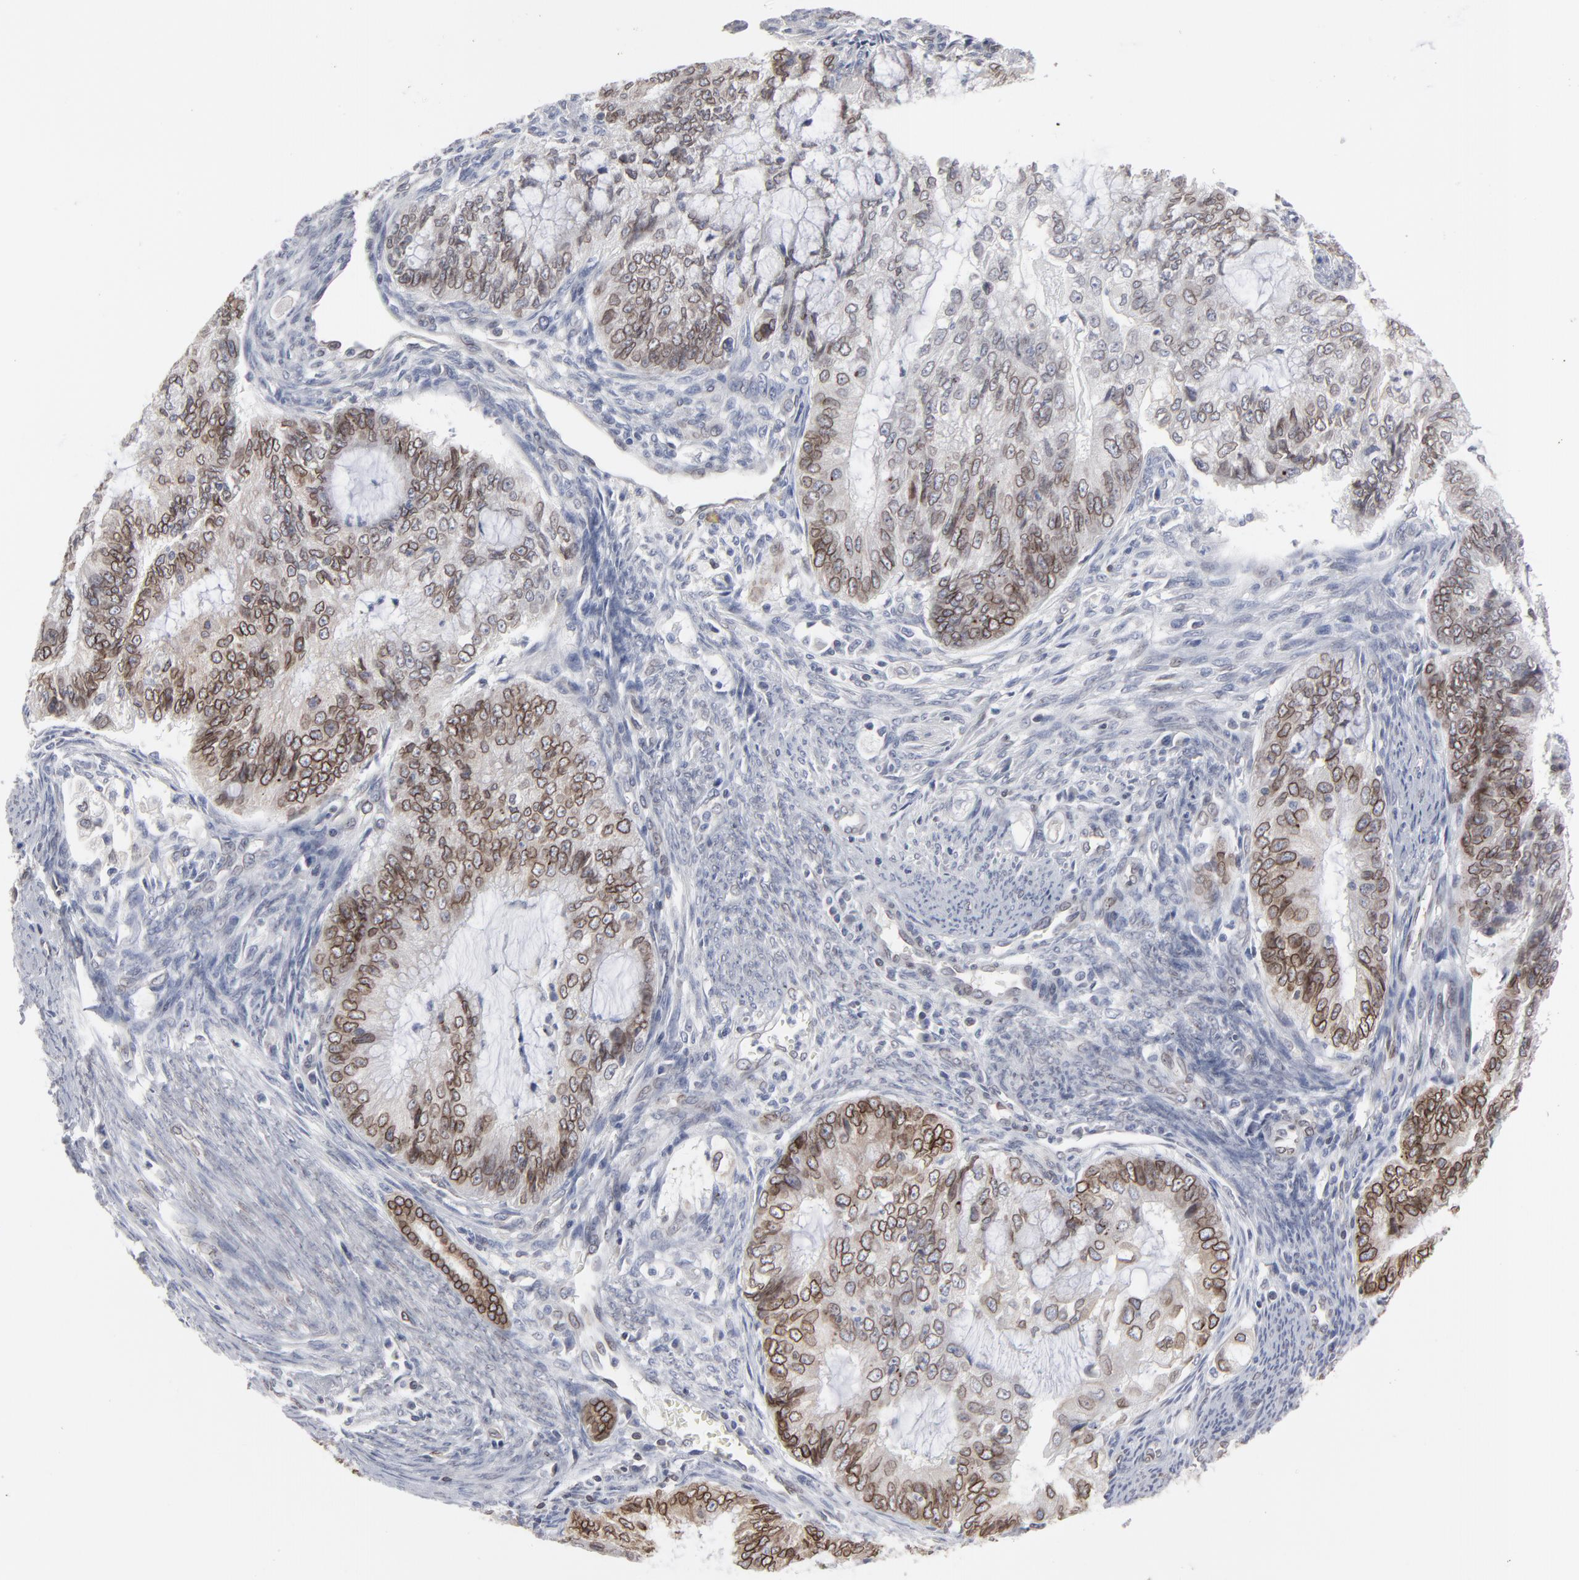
{"staining": {"intensity": "moderate", "quantity": ">75%", "location": "cytoplasmic/membranous,nuclear"}, "tissue": "endometrial cancer", "cell_type": "Tumor cells", "image_type": "cancer", "snomed": [{"axis": "morphology", "description": "Adenocarcinoma, NOS"}, {"axis": "topography", "description": "Endometrium"}], "caption": "The immunohistochemical stain labels moderate cytoplasmic/membranous and nuclear positivity in tumor cells of endometrial cancer (adenocarcinoma) tissue. (DAB (3,3'-diaminobenzidine) IHC, brown staining for protein, blue staining for nuclei).", "gene": "SYNE2", "patient": {"sex": "female", "age": 75}}